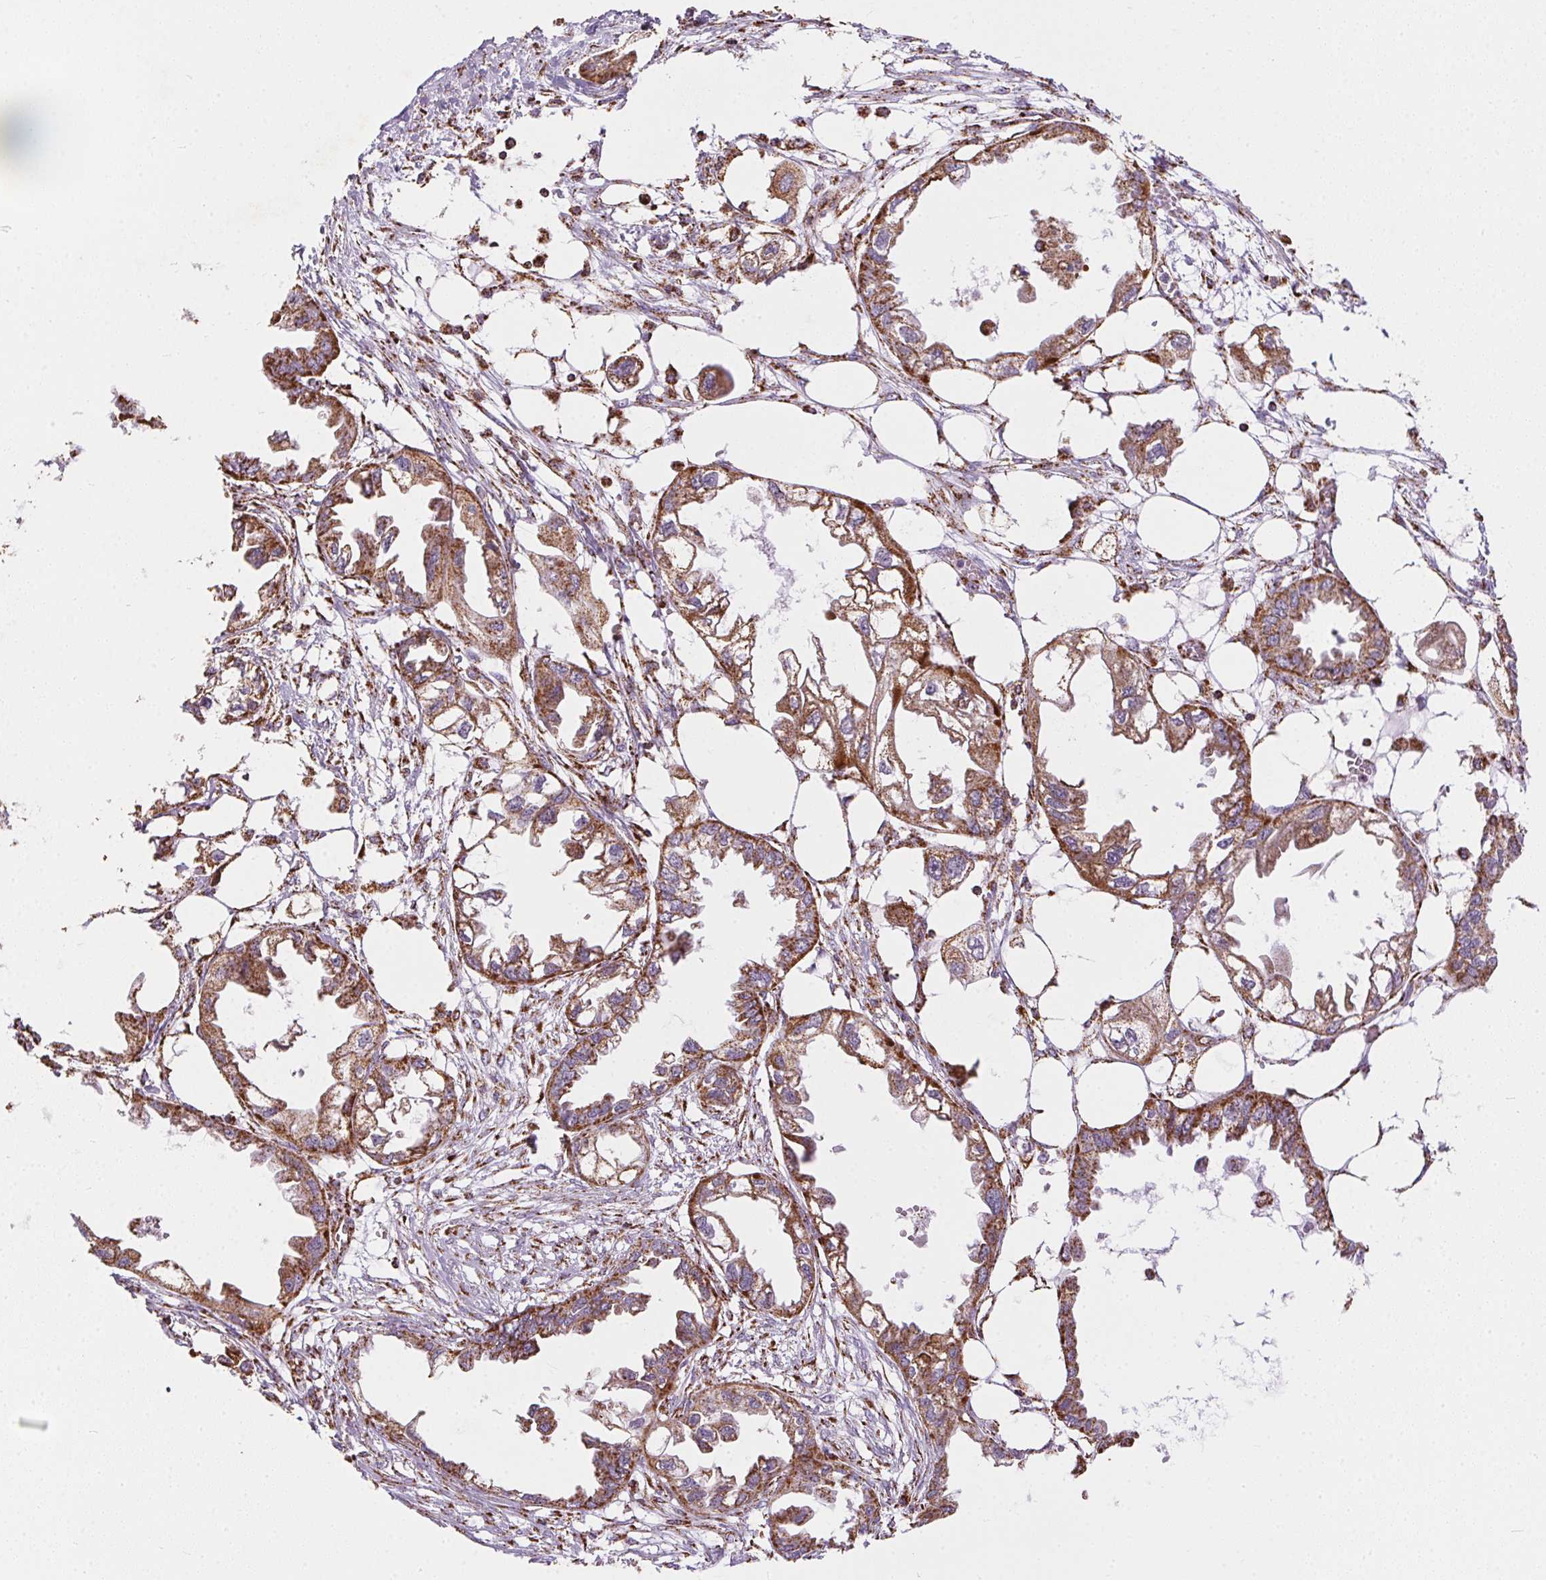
{"staining": {"intensity": "strong", "quantity": ">75%", "location": "cytoplasmic/membranous"}, "tissue": "endometrial cancer", "cell_type": "Tumor cells", "image_type": "cancer", "snomed": [{"axis": "morphology", "description": "Adenocarcinoma, NOS"}, {"axis": "morphology", "description": "Adenocarcinoma, metastatic, NOS"}, {"axis": "topography", "description": "Adipose tissue"}, {"axis": "topography", "description": "Endometrium"}], "caption": "This histopathology image exhibits endometrial metastatic adenocarcinoma stained with IHC to label a protein in brown. The cytoplasmic/membranous of tumor cells show strong positivity for the protein. Nuclei are counter-stained blue.", "gene": "MAPK11", "patient": {"sex": "female", "age": 67}}